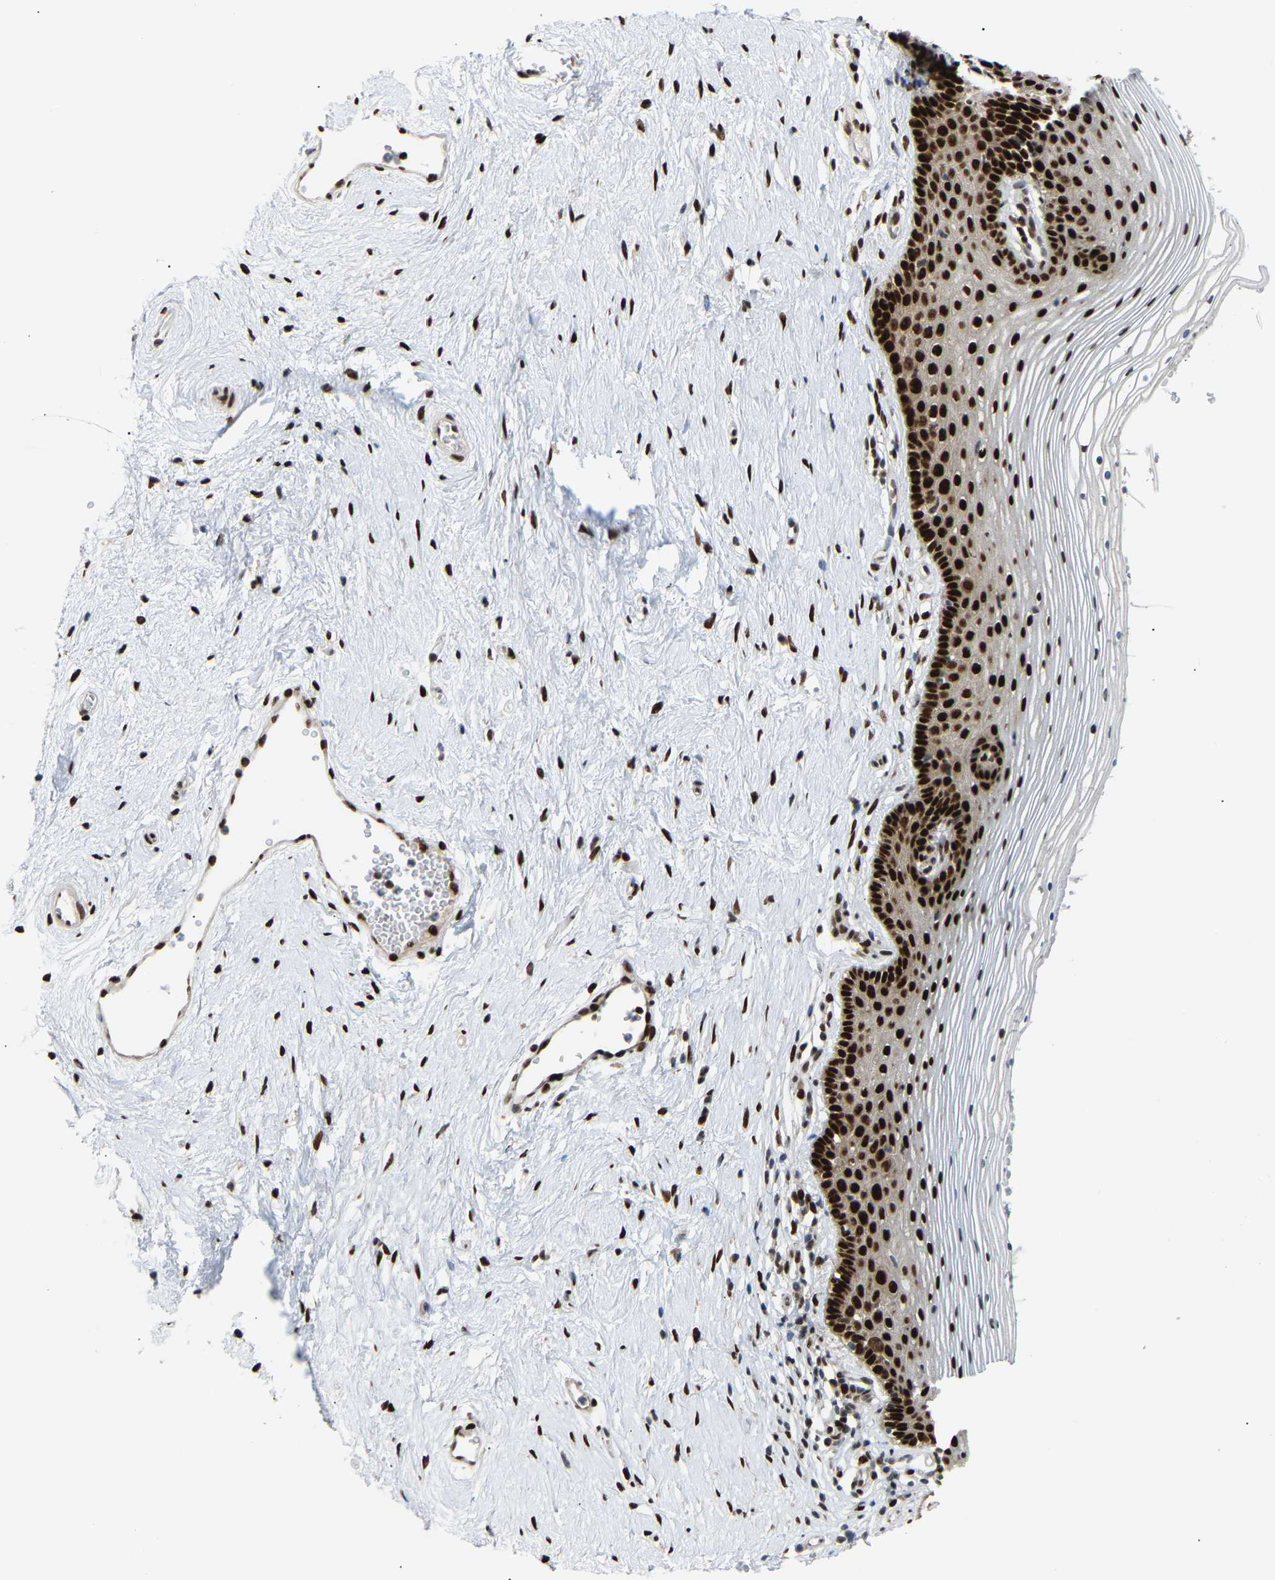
{"staining": {"intensity": "strong", "quantity": ">75%", "location": "nuclear"}, "tissue": "vagina", "cell_type": "Squamous epithelial cells", "image_type": "normal", "snomed": [{"axis": "morphology", "description": "Normal tissue, NOS"}, {"axis": "topography", "description": "Vagina"}], "caption": "Normal vagina was stained to show a protein in brown. There is high levels of strong nuclear staining in about >75% of squamous epithelial cells. The staining was performed using DAB, with brown indicating positive protein expression. Nuclei are stained blue with hematoxylin.", "gene": "SSBP2", "patient": {"sex": "female", "age": 32}}